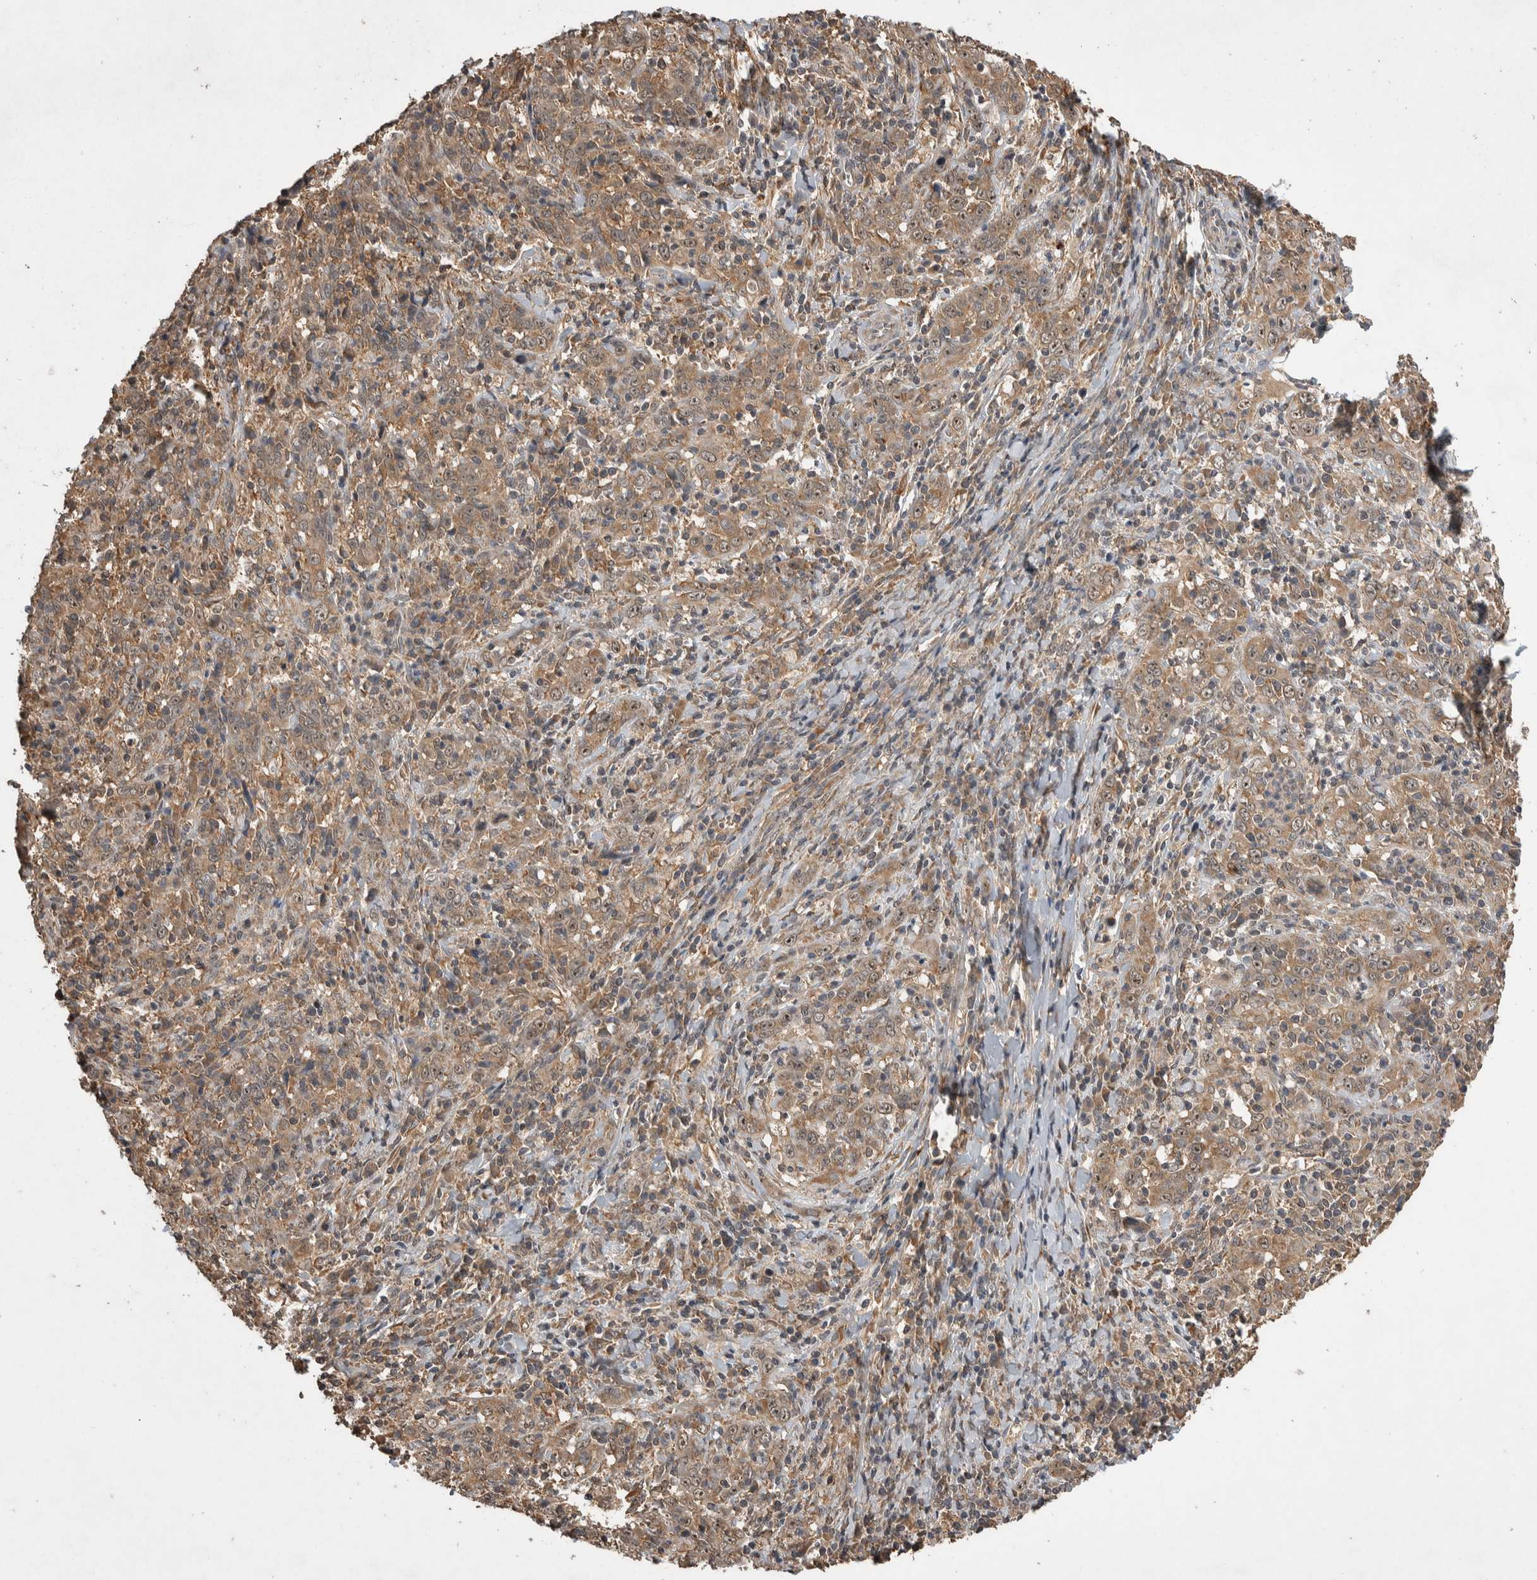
{"staining": {"intensity": "moderate", "quantity": ">75%", "location": "cytoplasmic/membranous,nuclear"}, "tissue": "cervical cancer", "cell_type": "Tumor cells", "image_type": "cancer", "snomed": [{"axis": "morphology", "description": "Squamous cell carcinoma, NOS"}, {"axis": "topography", "description": "Cervix"}], "caption": "Immunohistochemistry micrograph of neoplastic tissue: squamous cell carcinoma (cervical) stained using IHC displays medium levels of moderate protein expression localized specifically in the cytoplasmic/membranous and nuclear of tumor cells, appearing as a cytoplasmic/membranous and nuclear brown color.", "gene": "DVL2", "patient": {"sex": "female", "age": 46}}